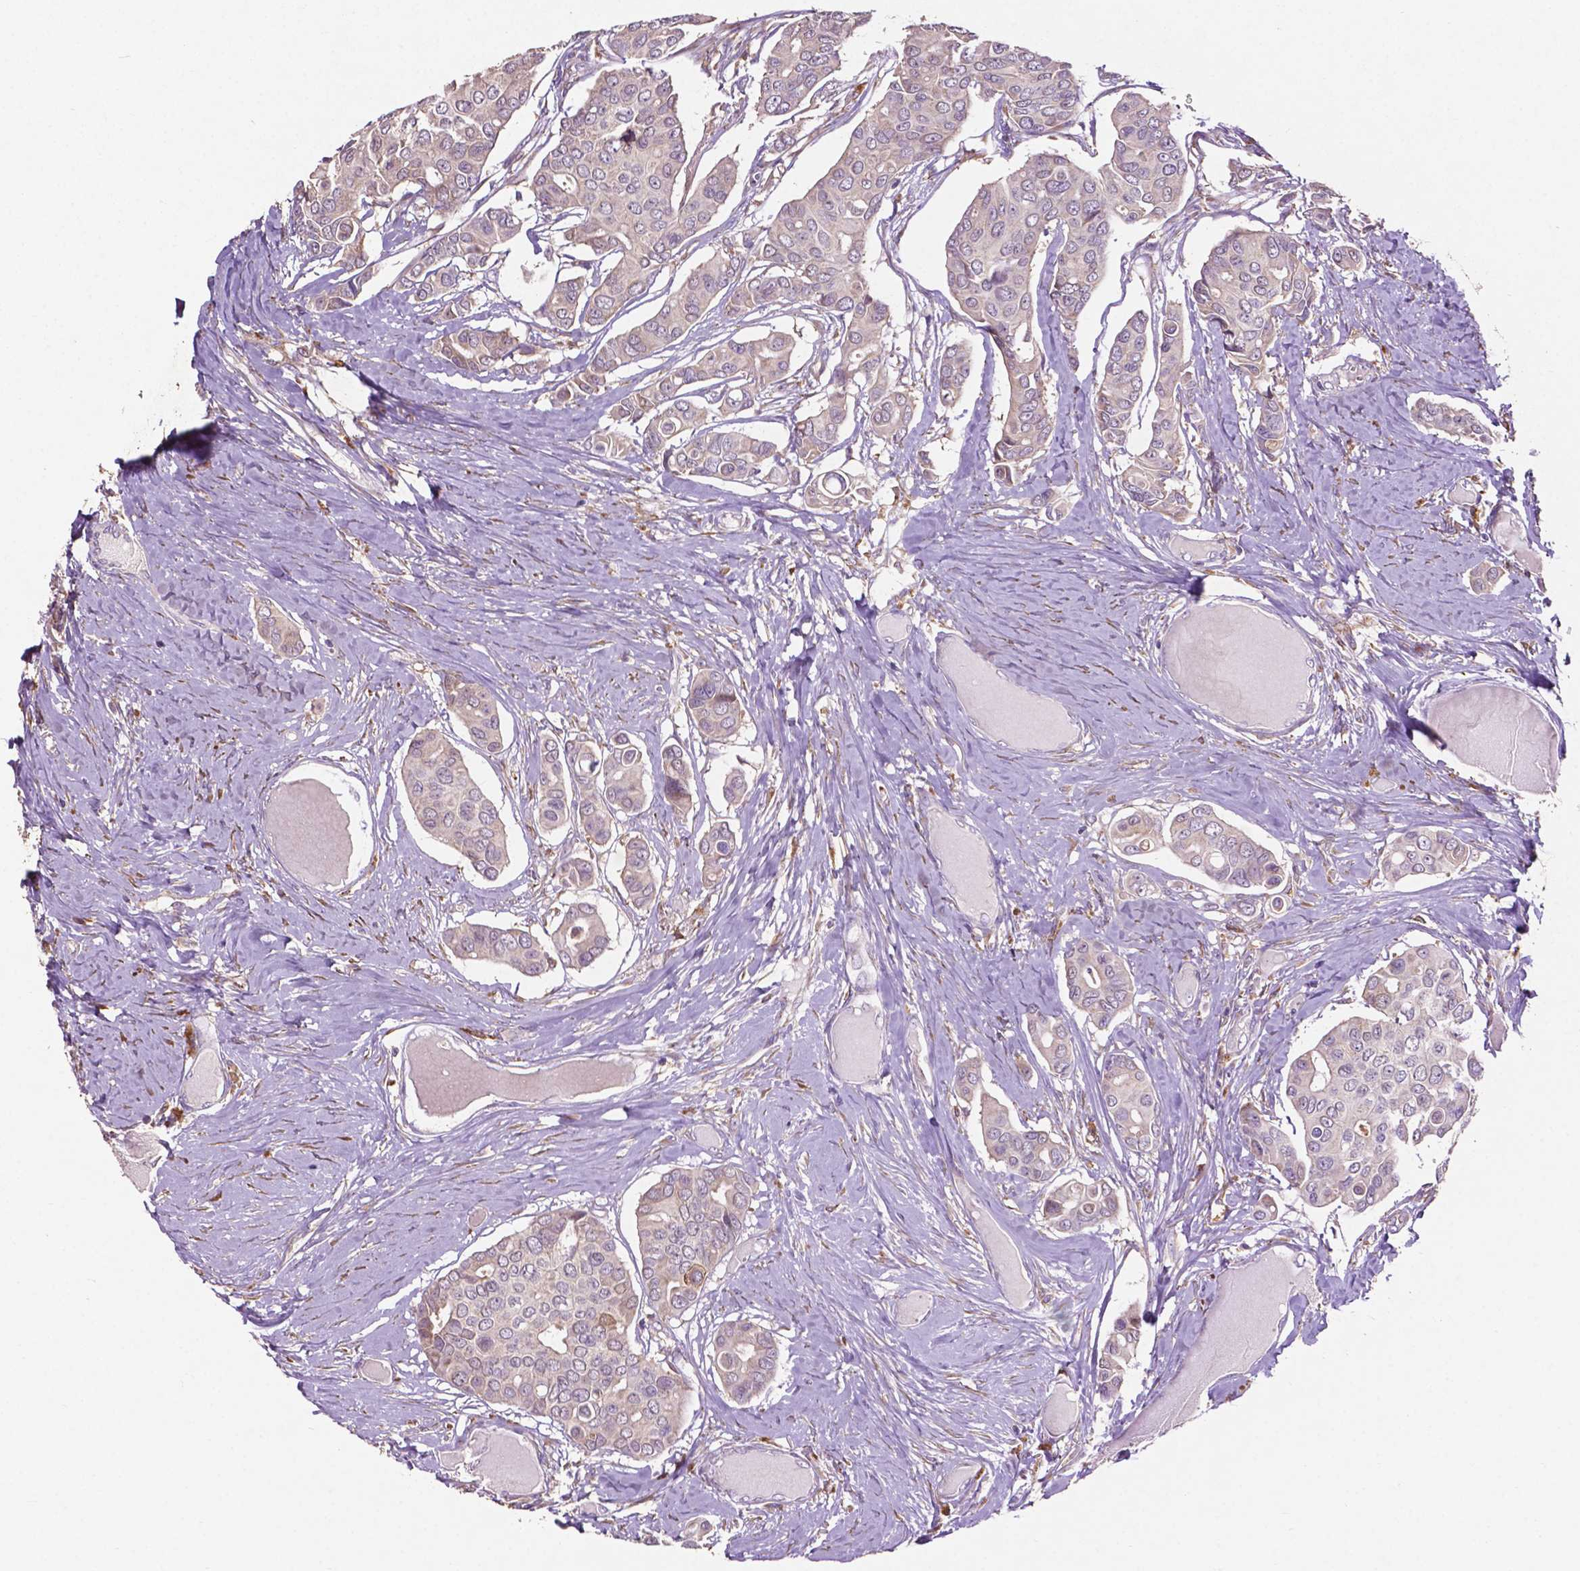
{"staining": {"intensity": "negative", "quantity": "none", "location": "none"}, "tissue": "breast cancer", "cell_type": "Tumor cells", "image_type": "cancer", "snomed": [{"axis": "morphology", "description": "Duct carcinoma"}, {"axis": "topography", "description": "Breast"}], "caption": "Invasive ductal carcinoma (breast) stained for a protein using IHC demonstrates no staining tumor cells.", "gene": "MBTPS1", "patient": {"sex": "female", "age": 54}}